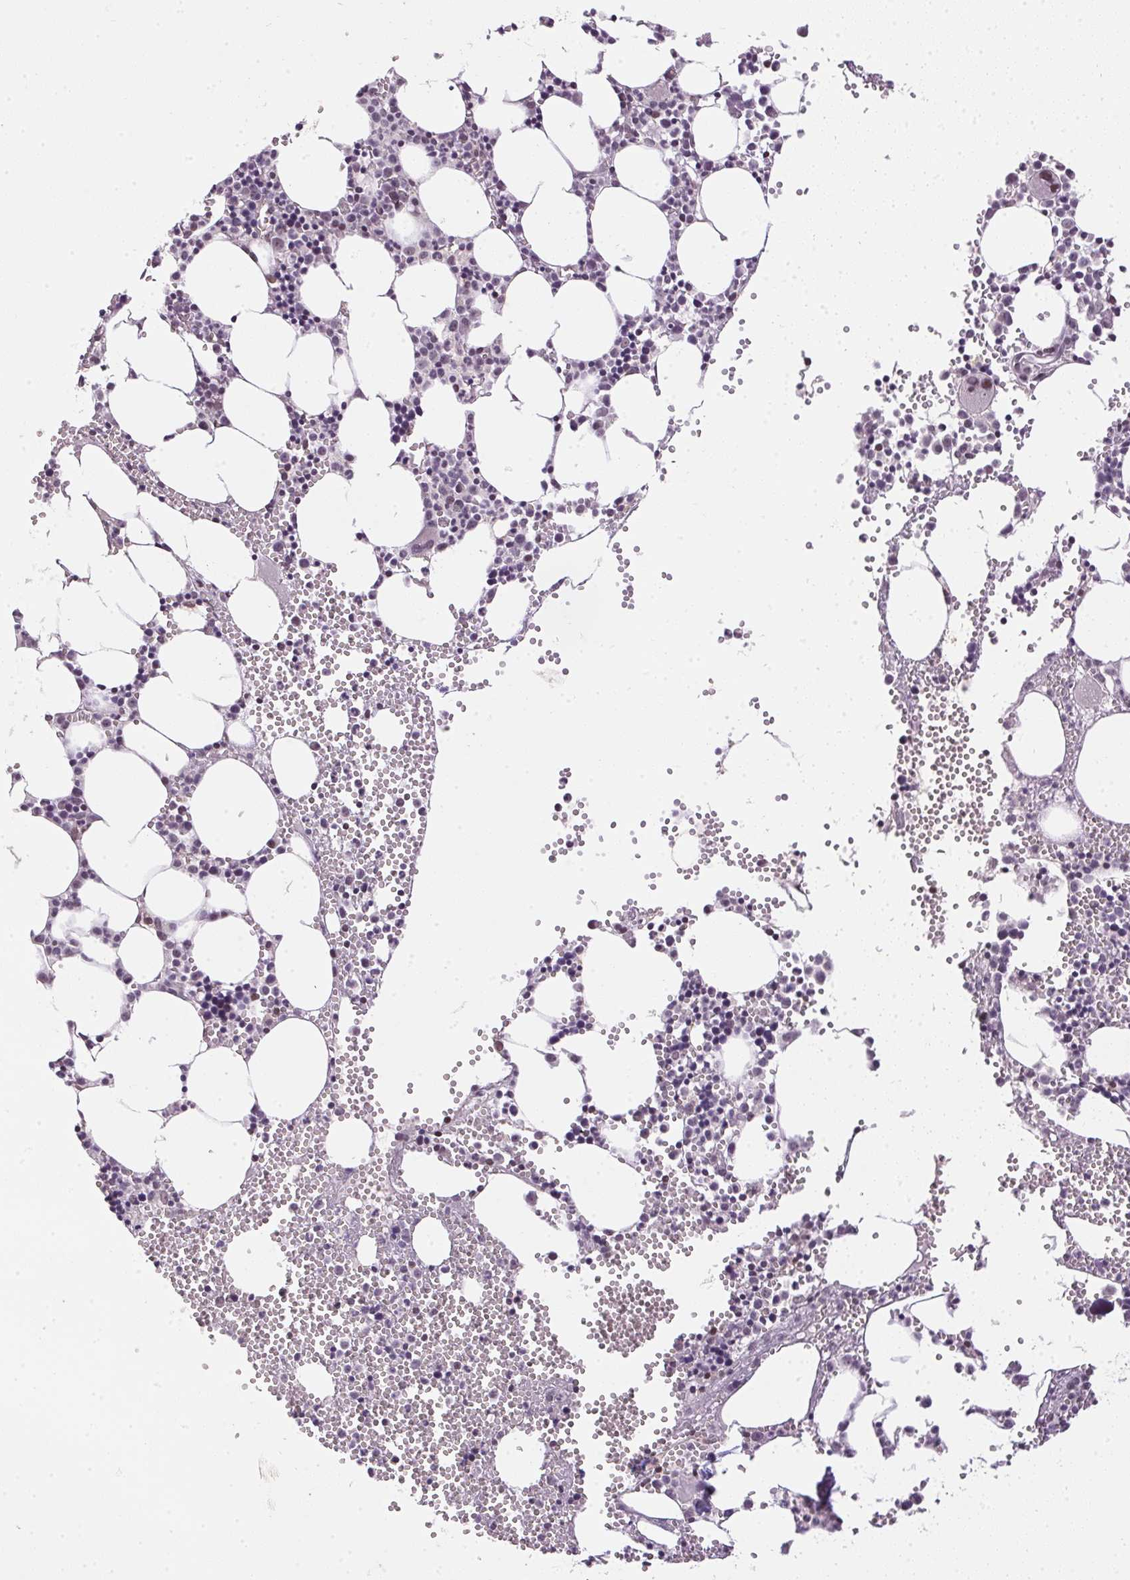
{"staining": {"intensity": "moderate", "quantity": "<25%", "location": "nuclear"}, "tissue": "bone marrow", "cell_type": "Hematopoietic cells", "image_type": "normal", "snomed": [{"axis": "morphology", "description": "Normal tissue, NOS"}, {"axis": "topography", "description": "Bone marrow"}], "caption": "This image reveals immunohistochemistry (IHC) staining of benign human bone marrow, with low moderate nuclear positivity in approximately <25% of hematopoietic cells.", "gene": "KDM4D", "patient": {"sex": "male", "age": 89}}